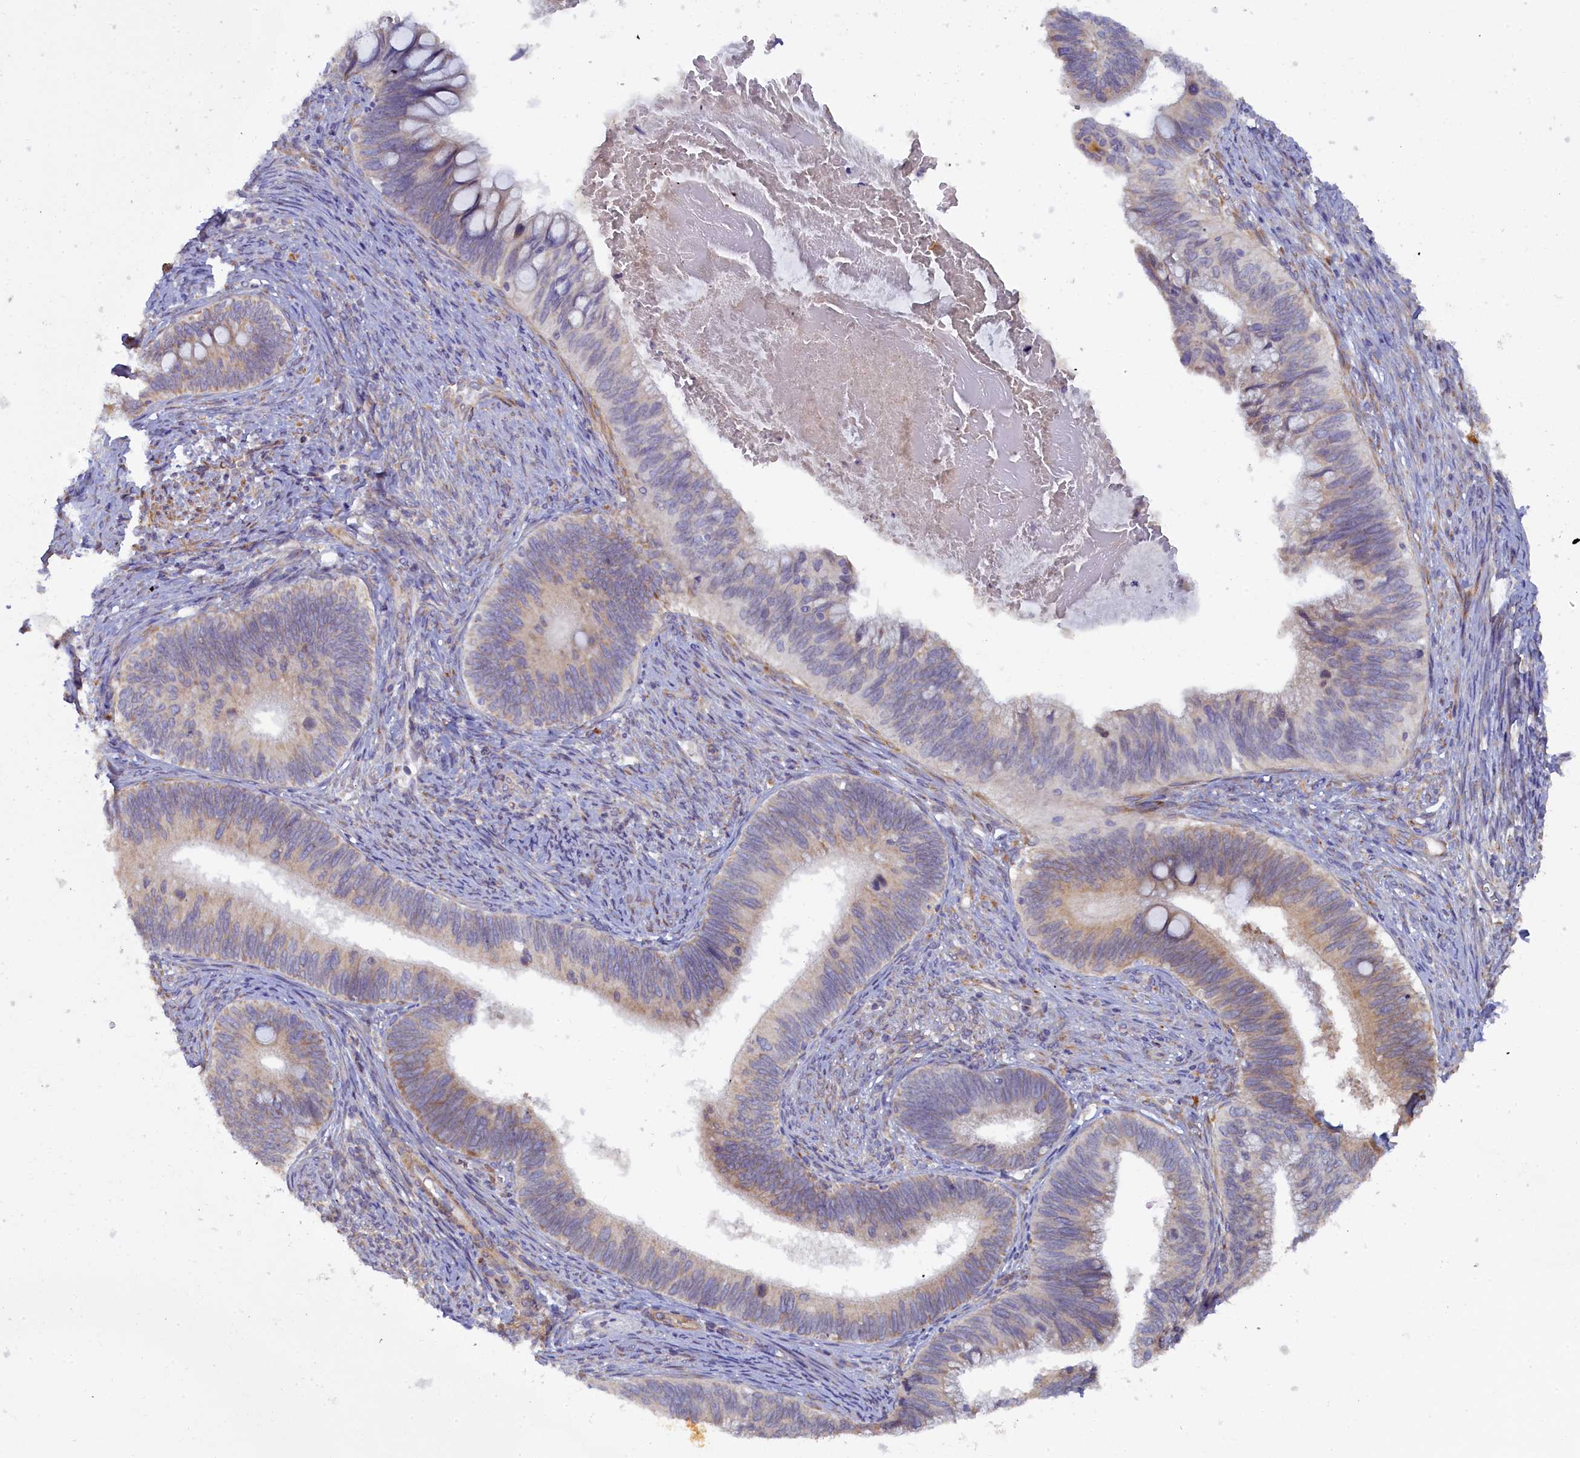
{"staining": {"intensity": "moderate", "quantity": "25%-75%", "location": "cytoplasmic/membranous"}, "tissue": "cervical cancer", "cell_type": "Tumor cells", "image_type": "cancer", "snomed": [{"axis": "morphology", "description": "Adenocarcinoma, NOS"}, {"axis": "topography", "description": "Cervix"}], "caption": "Protein expression by IHC exhibits moderate cytoplasmic/membranous expression in approximately 25%-75% of tumor cells in cervical cancer (adenocarcinoma).", "gene": "POGLUT3", "patient": {"sex": "female", "age": 42}}